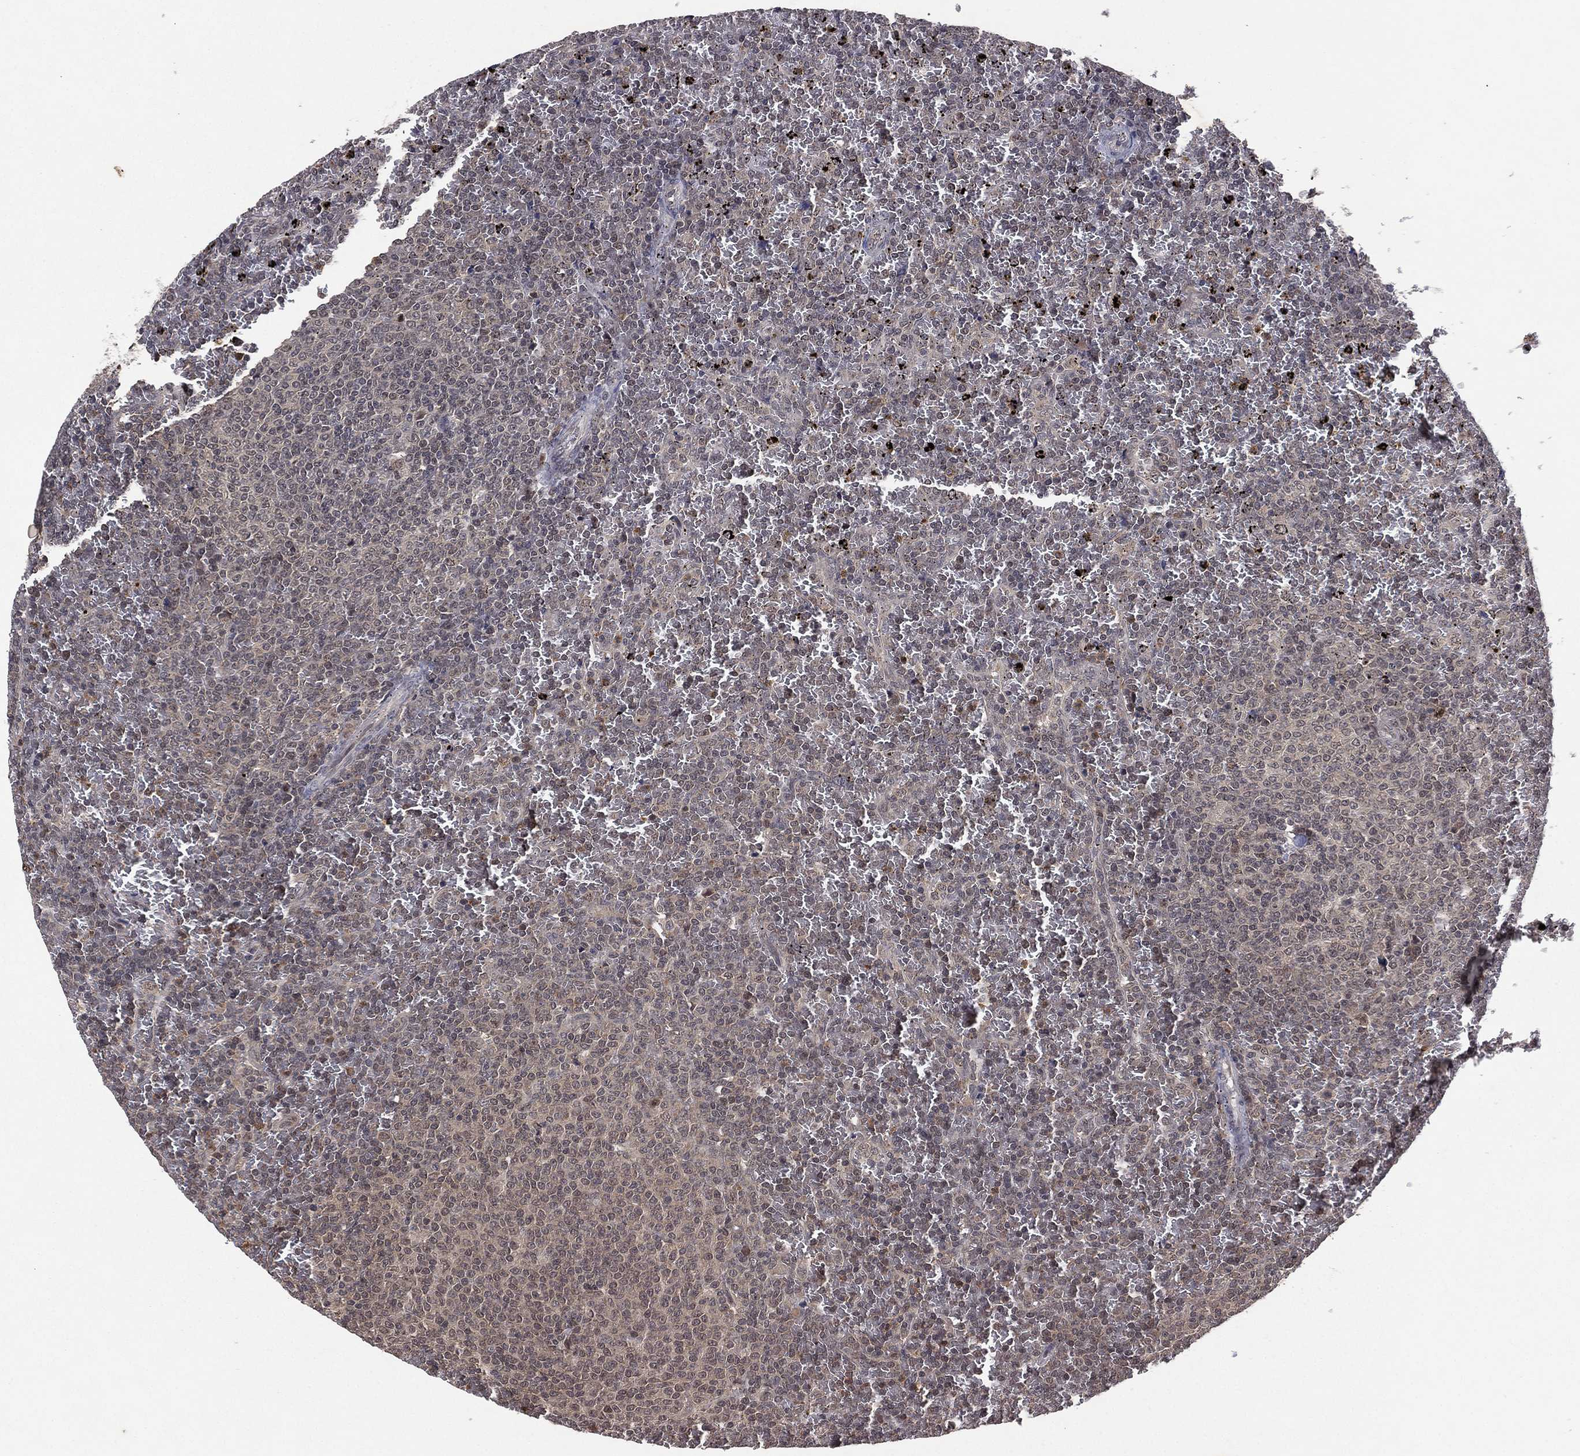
{"staining": {"intensity": "negative", "quantity": "none", "location": "none"}, "tissue": "lymphoma", "cell_type": "Tumor cells", "image_type": "cancer", "snomed": [{"axis": "morphology", "description": "Malignant lymphoma, non-Hodgkin's type, Low grade"}, {"axis": "topography", "description": "Spleen"}], "caption": "Tumor cells show no significant staining in malignant lymphoma, non-Hodgkin's type (low-grade).", "gene": "ATG4B", "patient": {"sex": "female", "age": 77}}